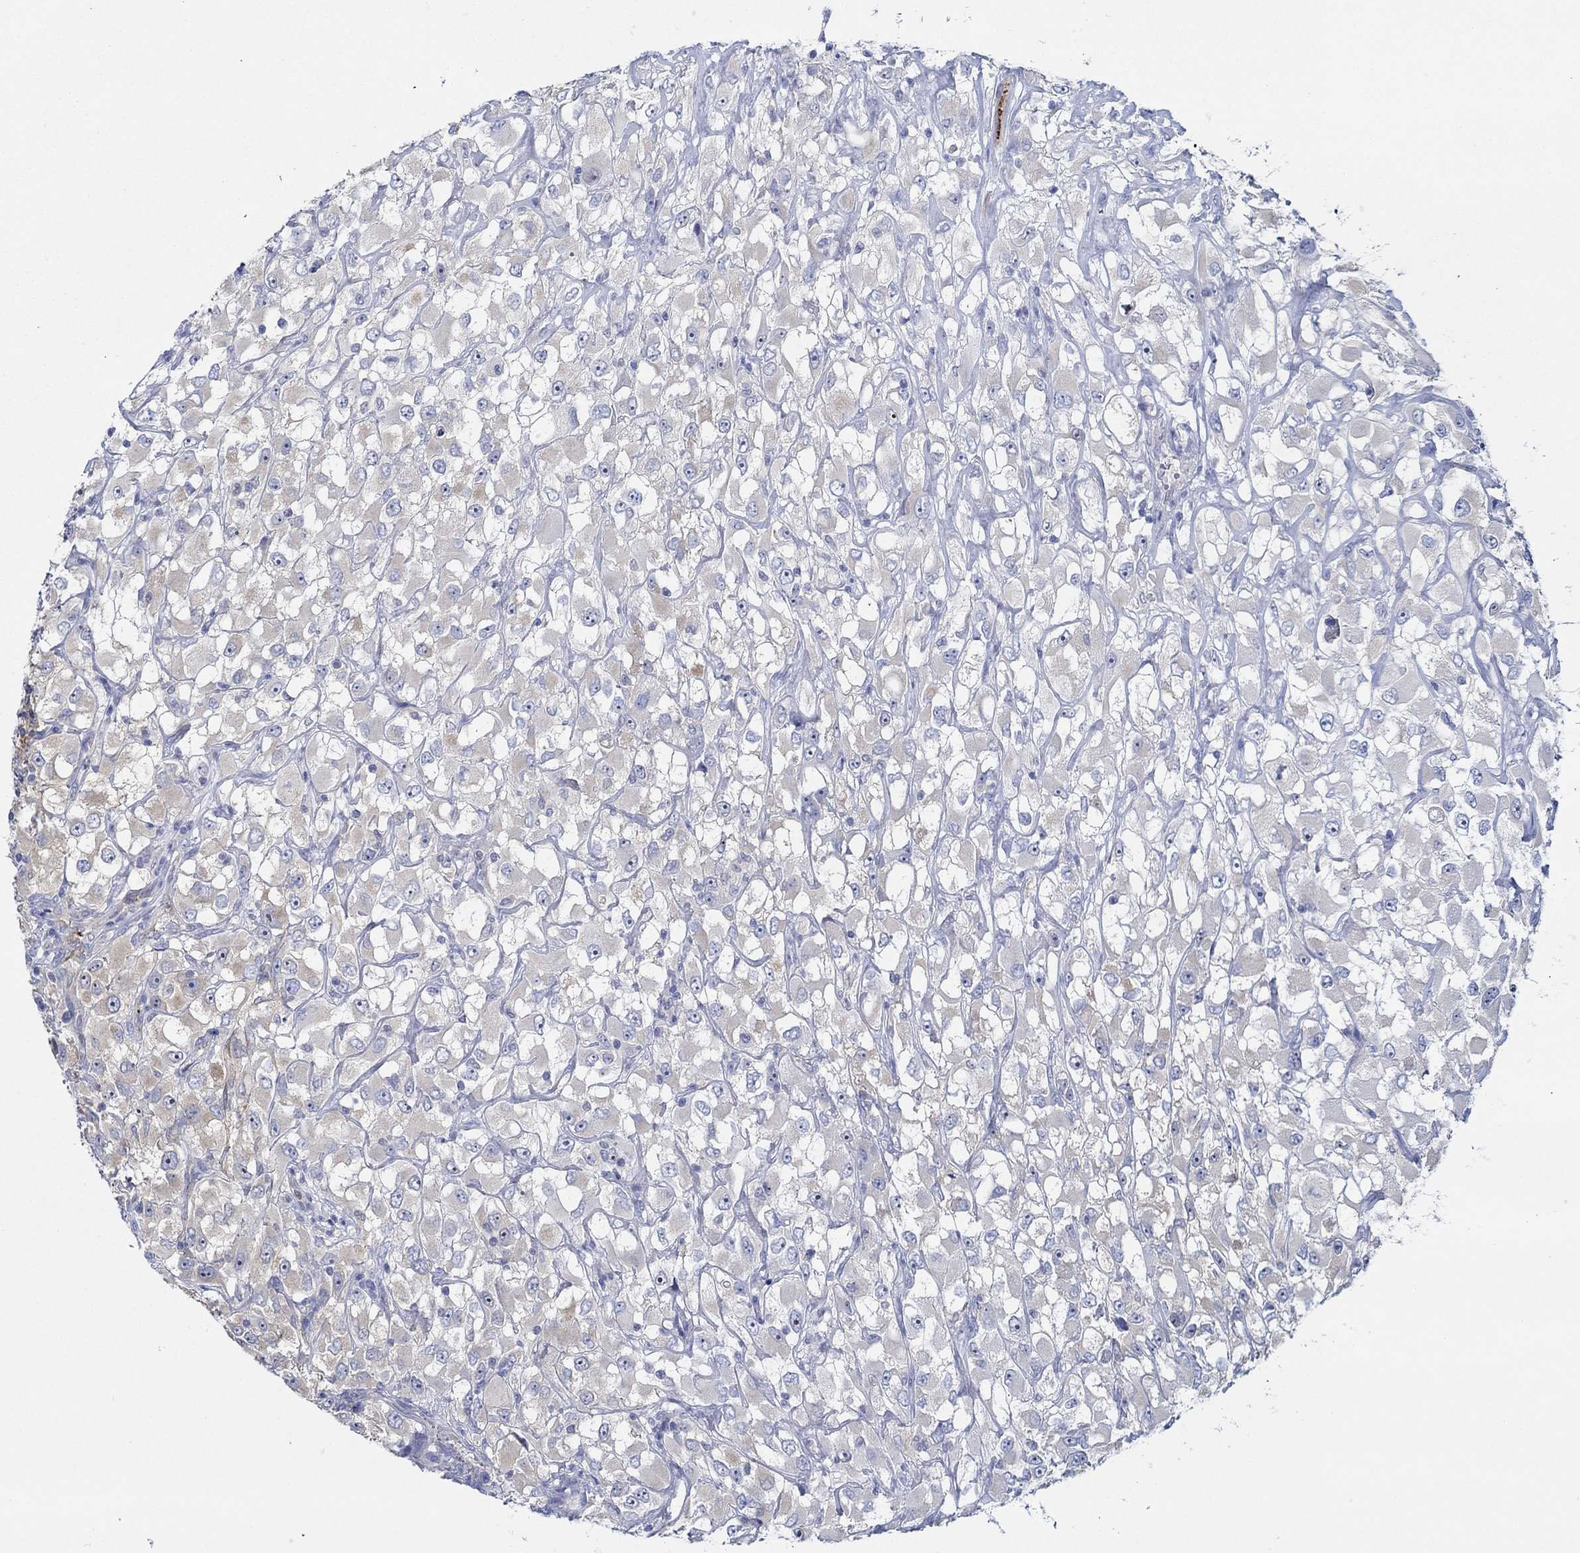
{"staining": {"intensity": "negative", "quantity": "none", "location": "none"}, "tissue": "renal cancer", "cell_type": "Tumor cells", "image_type": "cancer", "snomed": [{"axis": "morphology", "description": "Adenocarcinoma, NOS"}, {"axis": "topography", "description": "Kidney"}], "caption": "This is an immunohistochemistry (IHC) image of renal adenocarcinoma. There is no expression in tumor cells.", "gene": "SLC27A3", "patient": {"sex": "female", "age": 52}}